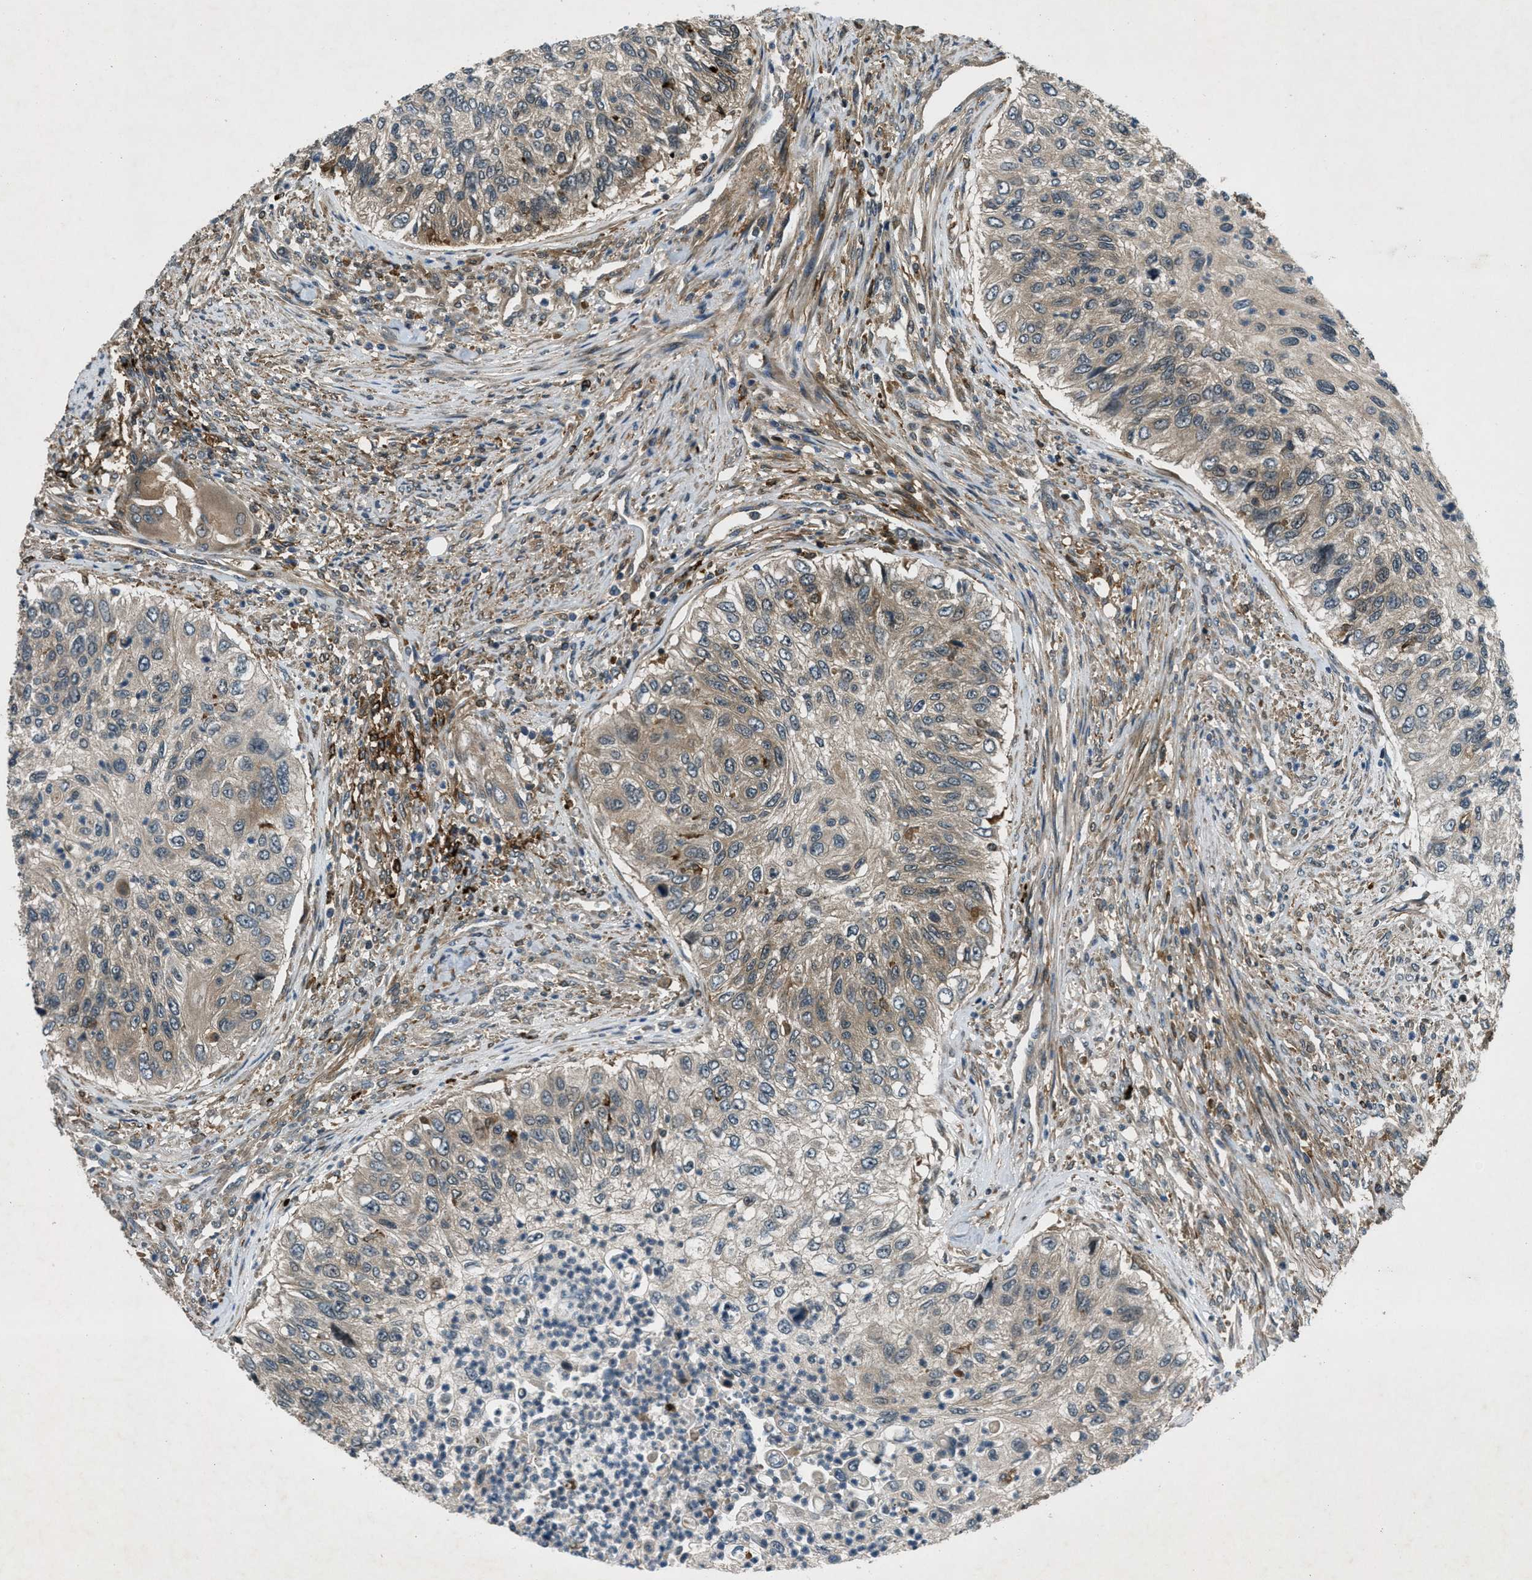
{"staining": {"intensity": "weak", "quantity": ">75%", "location": "cytoplasmic/membranous"}, "tissue": "urothelial cancer", "cell_type": "Tumor cells", "image_type": "cancer", "snomed": [{"axis": "morphology", "description": "Urothelial carcinoma, High grade"}, {"axis": "topography", "description": "Urinary bladder"}], "caption": "Immunohistochemical staining of high-grade urothelial carcinoma reveals low levels of weak cytoplasmic/membranous protein positivity in approximately >75% of tumor cells.", "gene": "EPSTI1", "patient": {"sex": "female", "age": 60}}